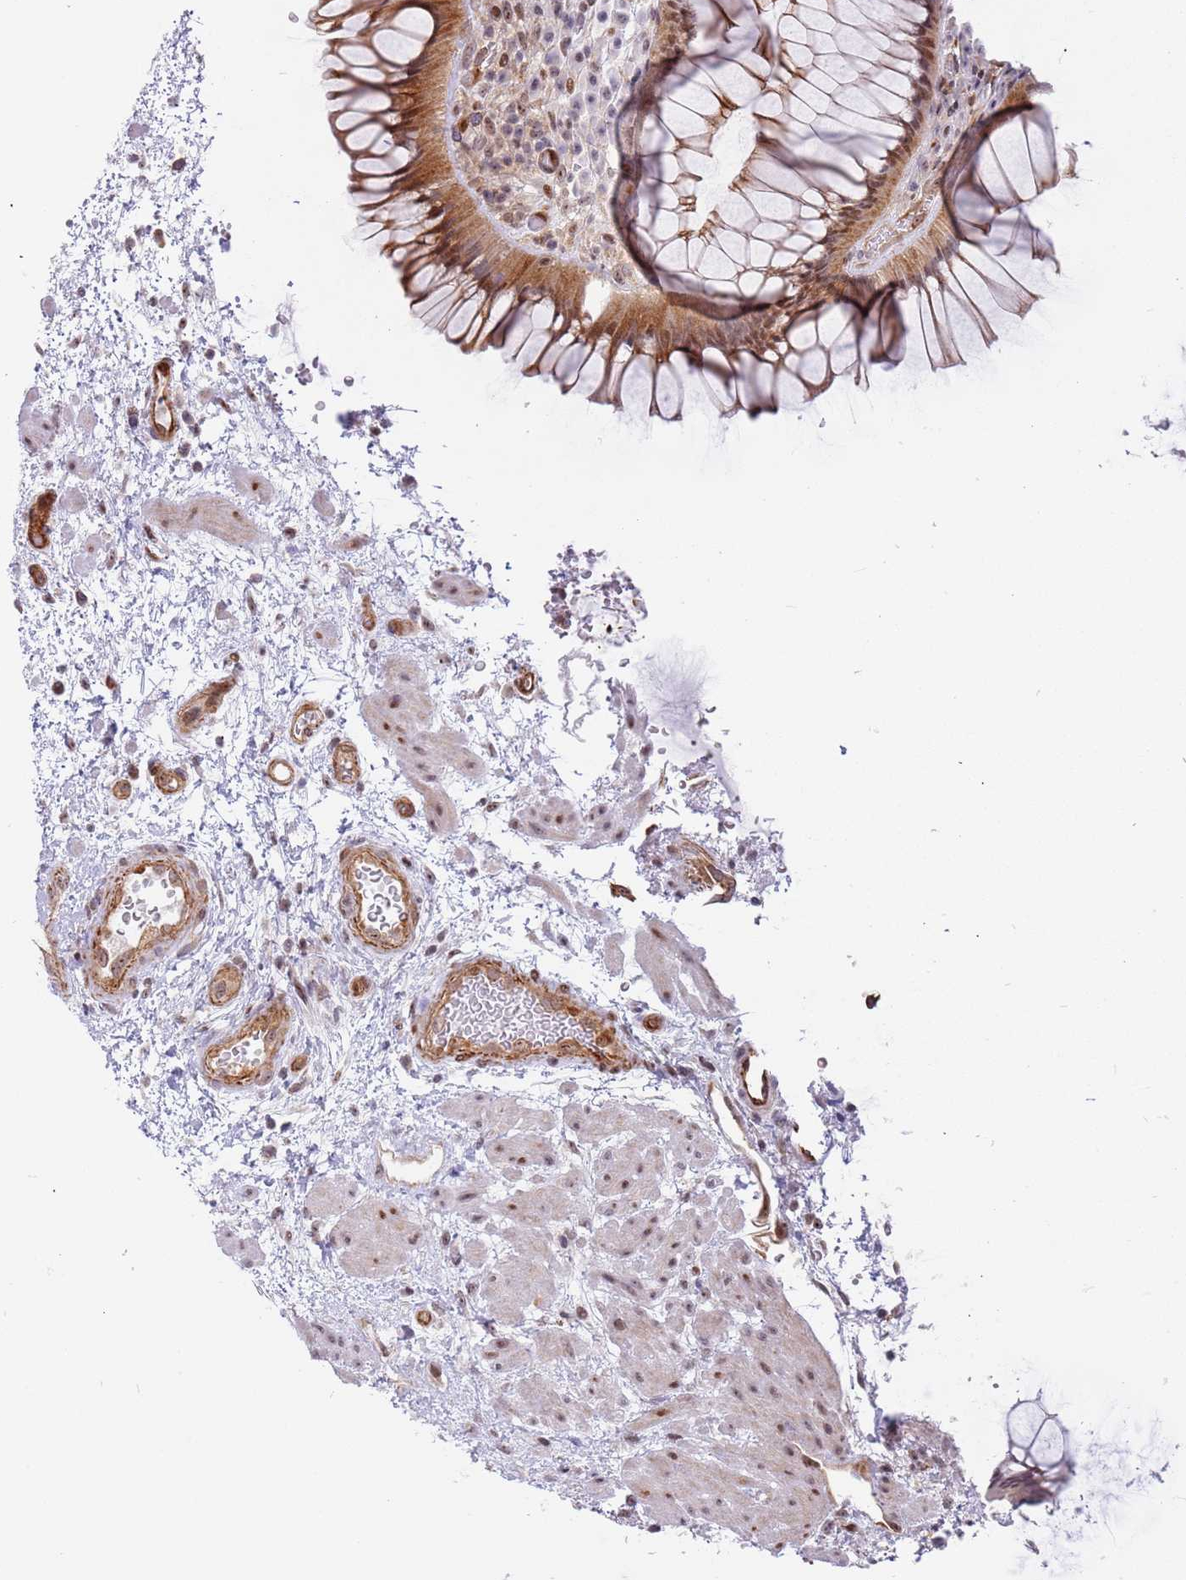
{"staining": {"intensity": "strong", "quantity": ">75%", "location": "cytoplasmic/membranous,nuclear"}, "tissue": "rectum", "cell_type": "Glandular cells", "image_type": "normal", "snomed": [{"axis": "morphology", "description": "Normal tissue, NOS"}, {"axis": "topography", "description": "Rectum"}], "caption": "Human rectum stained with a brown dye exhibits strong cytoplasmic/membranous,nuclear positive expression in about >75% of glandular cells.", "gene": "LRMDA", "patient": {"sex": "male", "age": 51}}